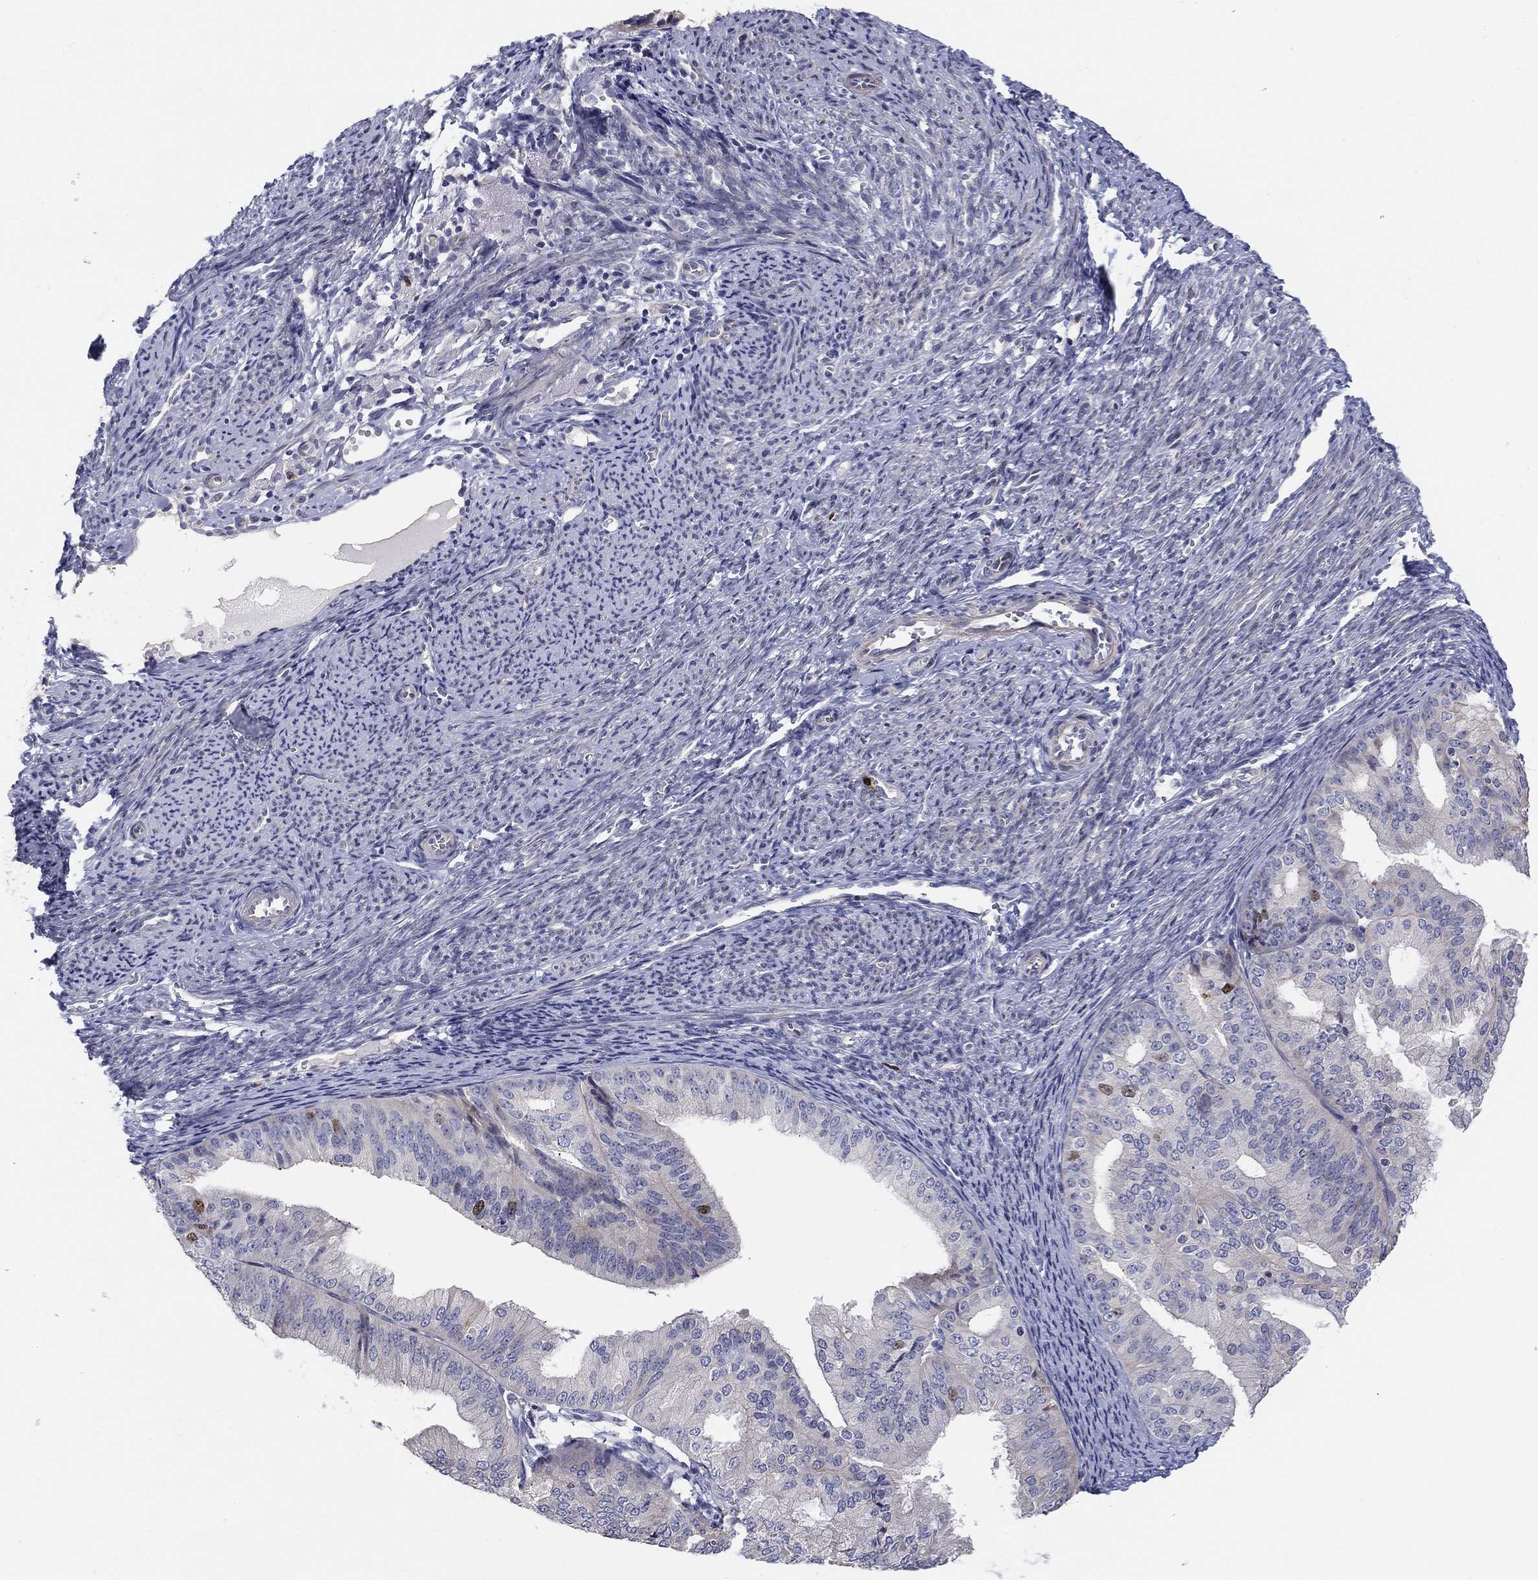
{"staining": {"intensity": "moderate", "quantity": "<25%", "location": "nuclear"}, "tissue": "endometrial cancer", "cell_type": "Tumor cells", "image_type": "cancer", "snomed": [{"axis": "morphology", "description": "Adenocarcinoma, NOS"}, {"axis": "topography", "description": "Endometrium"}], "caption": "This histopathology image reveals immunohistochemistry (IHC) staining of adenocarcinoma (endometrial), with low moderate nuclear expression in about <25% of tumor cells.", "gene": "PRC1", "patient": {"sex": "female", "age": 63}}